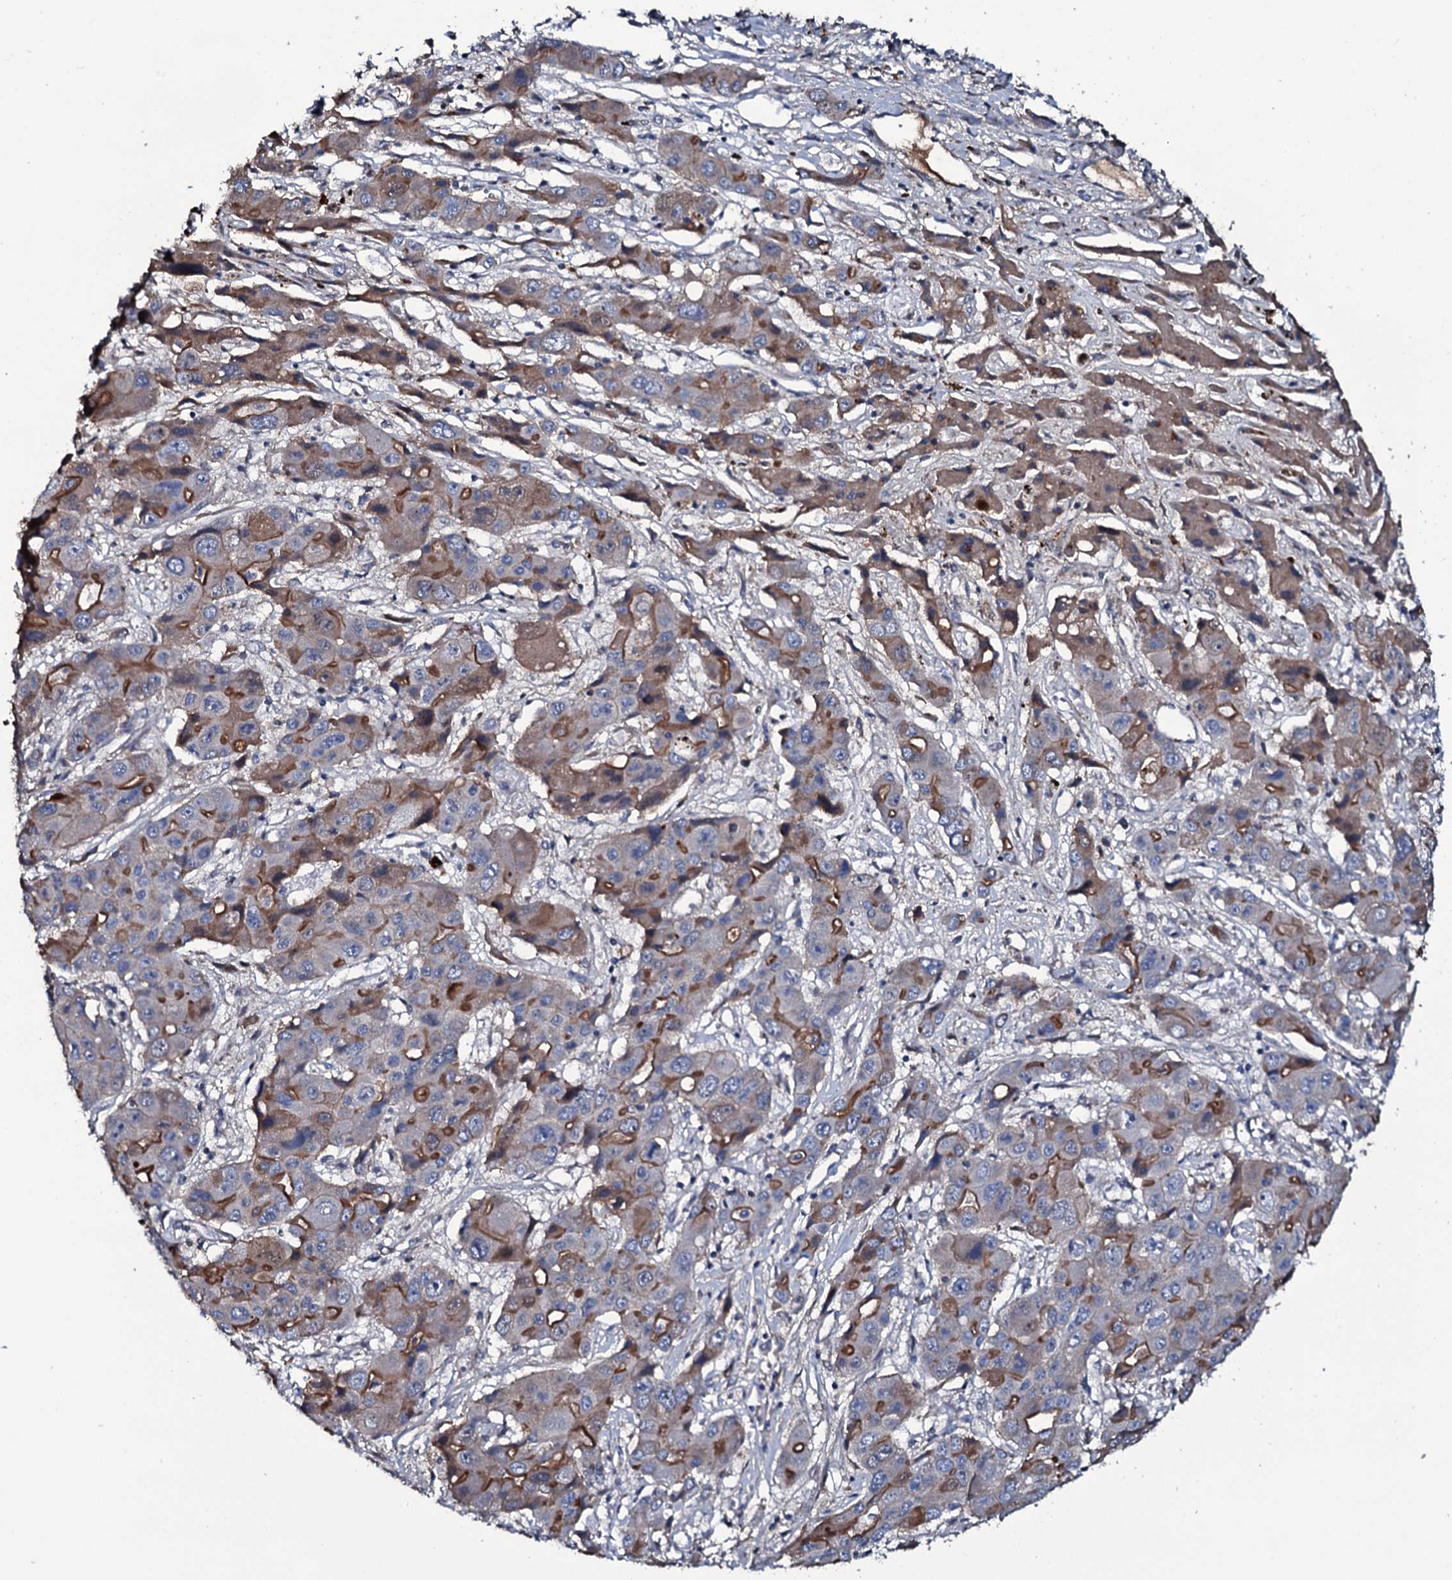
{"staining": {"intensity": "moderate", "quantity": "<25%", "location": "cytoplasmic/membranous"}, "tissue": "liver cancer", "cell_type": "Tumor cells", "image_type": "cancer", "snomed": [{"axis": "morphology", "description": "Cholangiocarcinoma"}, {"axis": "topography", "description": "Liver"}], "caption": "Immunohistochemistry of cholangiocarcinoma (liver) shows low levels of moderate cytoplasmic/membranous positivity in approximately <25% of tumor cells. The protein is shown in brown color, while the nuclei are stained blue.", "gene": "LYG2", "patient": {"sex": "male", "age": 67}}